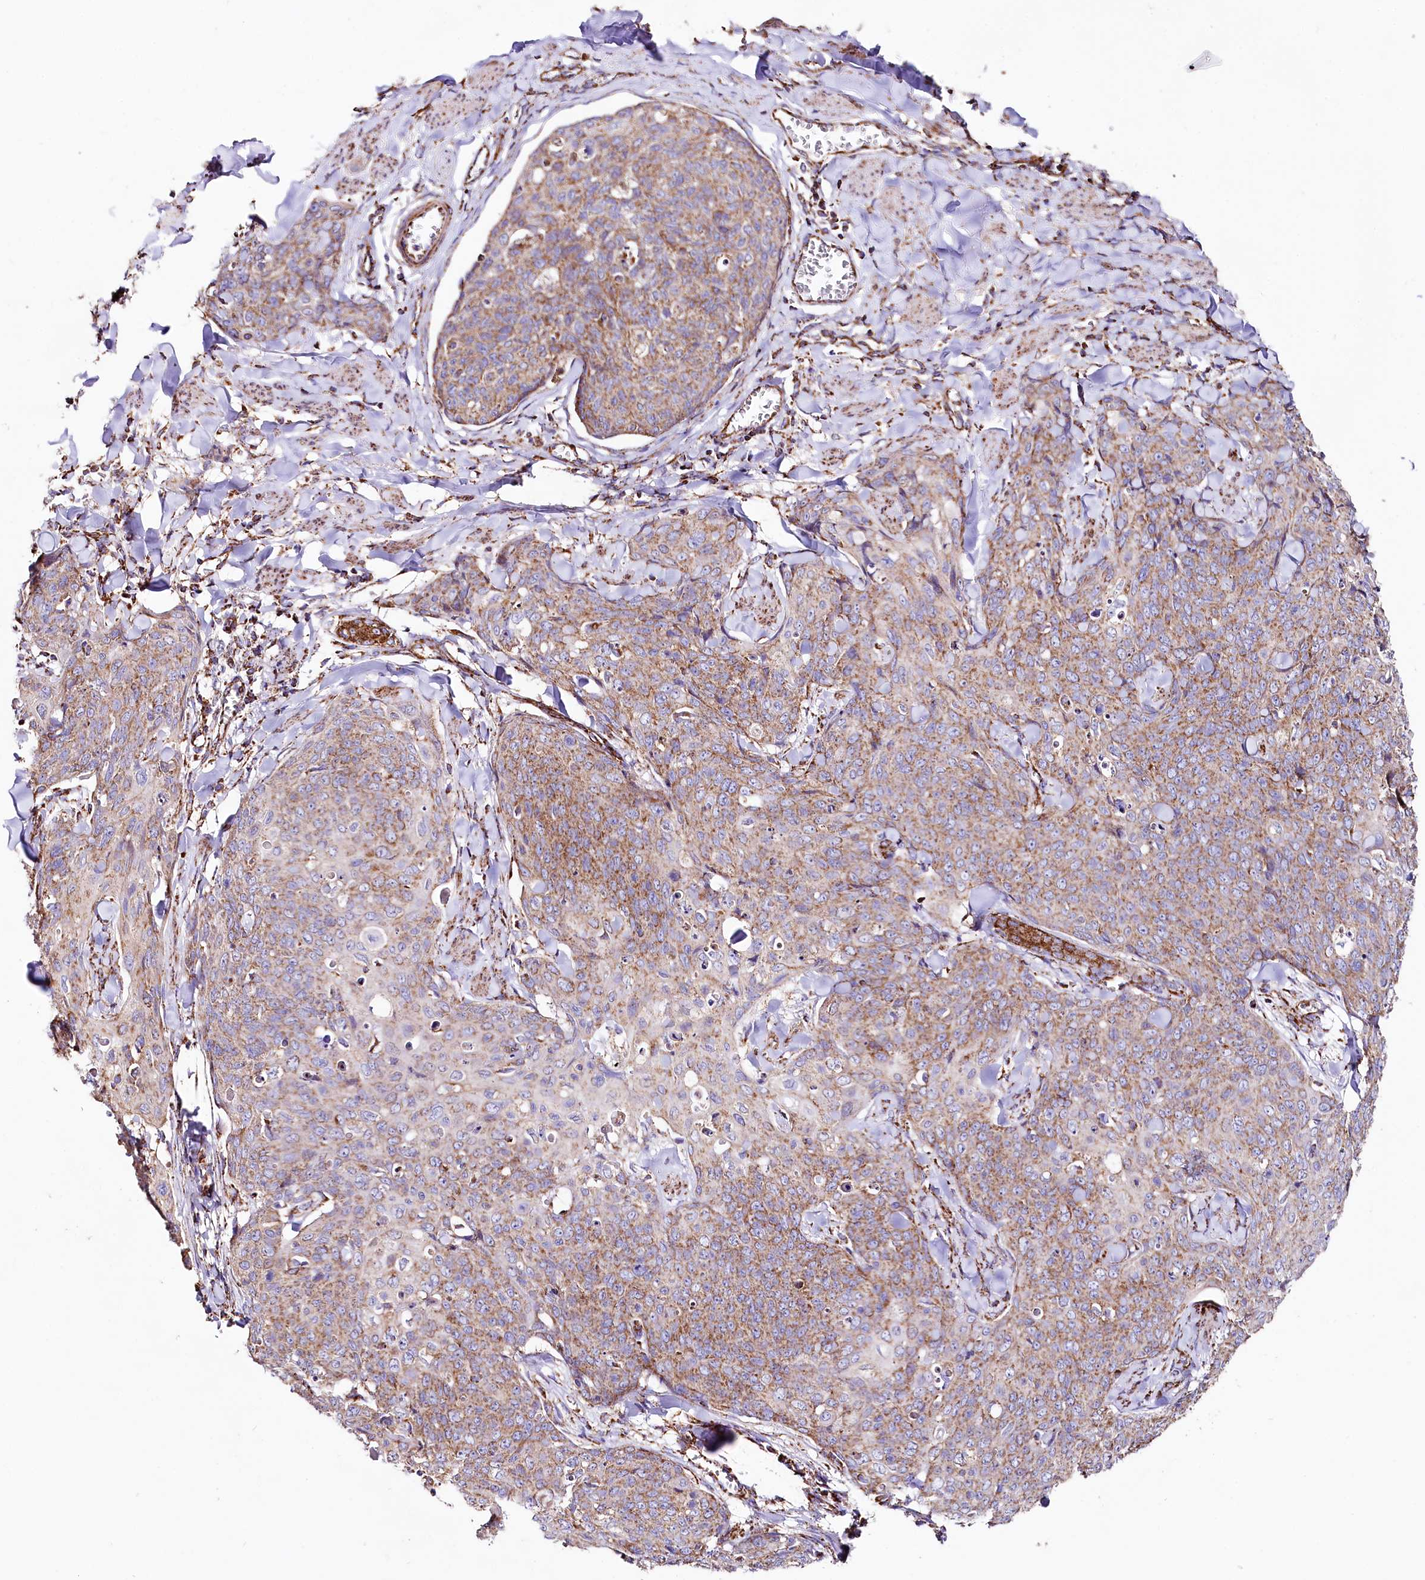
{"staining": {"intensity": "moderate", "quantity": ">75%", "location": "cytoplasmic/membranous"}, "tissue": "skin cancer", "cell_type": "Tumor cells", "image_type": "cancer", "snomed": [{"axis": "morphology", "description": "Squamous cell carcinoma, NOS"}, {"axis": "topography", "description": "Skin"}, {"axis": "topography", "description": "Vulva"}], "caption": "Immunohistochemistry histopathology image of neoplastic tissue: human squamous cell carcinoma (skin) stained using immunohistochemistry shows medium levels of moderate protein expression localized specifically in the cytoplasmic/membranous of tumor cells, appearing as a cytoplasmic/membranous brown color.", "gene": "APLP2", "patient": {"sex": "female", "age": 85}}